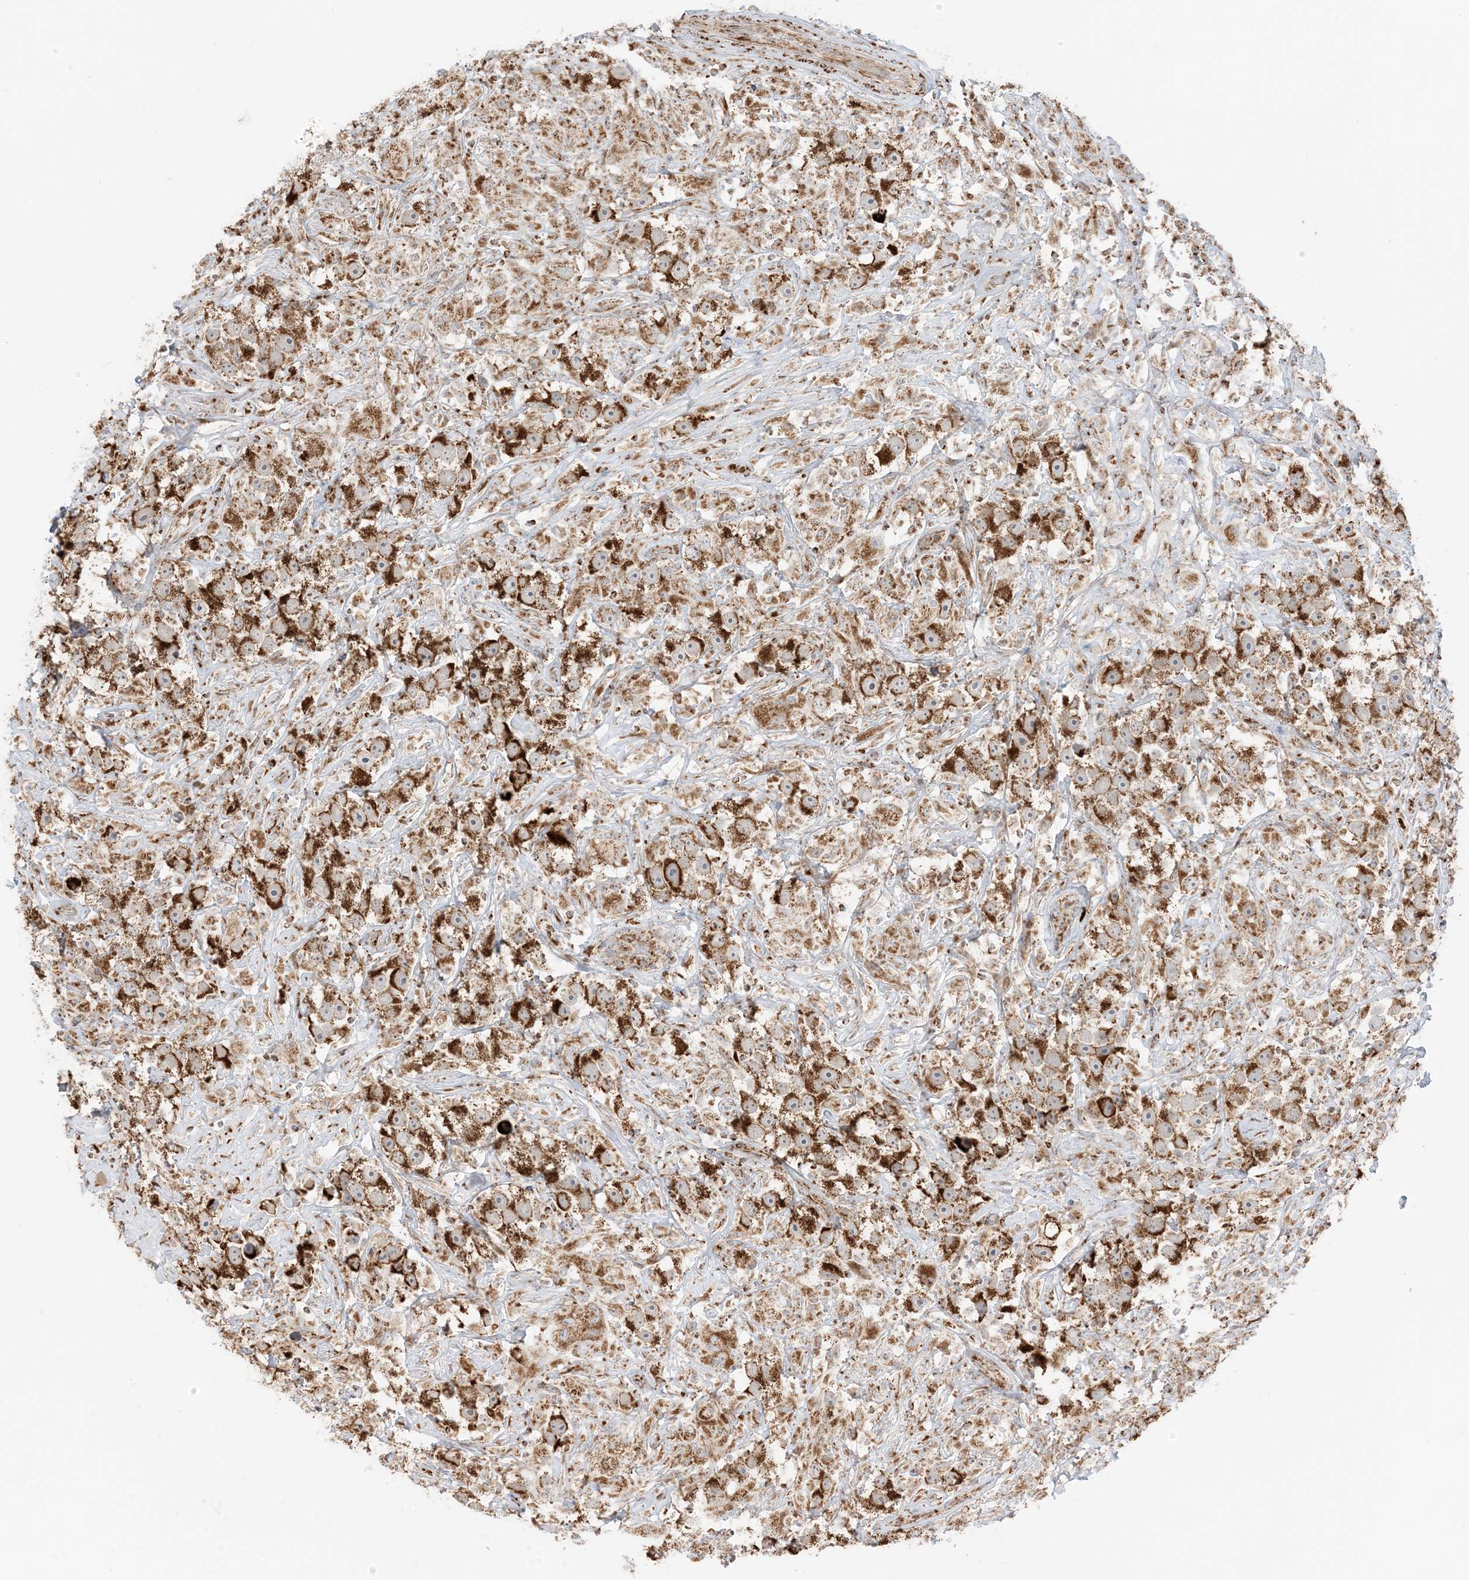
{"staining": {"intensity": "strong", "quantity": ">75%", "location": "cytoplasmic/membranous"}, "tissue": "testis cancer", "cell_type": "Tumor cells", "image_type": "cancer", "snomed": [{"axis": "morphology", "description": "Seminoma, NOS"}, {"axis": "topography", "description": "Testis"}], "caption": "Testis cancer stained for a protein (brown) exhibits strong cytoplasmic/membranous positive positivity in approximately >75% of tumor cells.", "gene": "SLC25A12", "patient": {"sex": "male", "age": 49}}